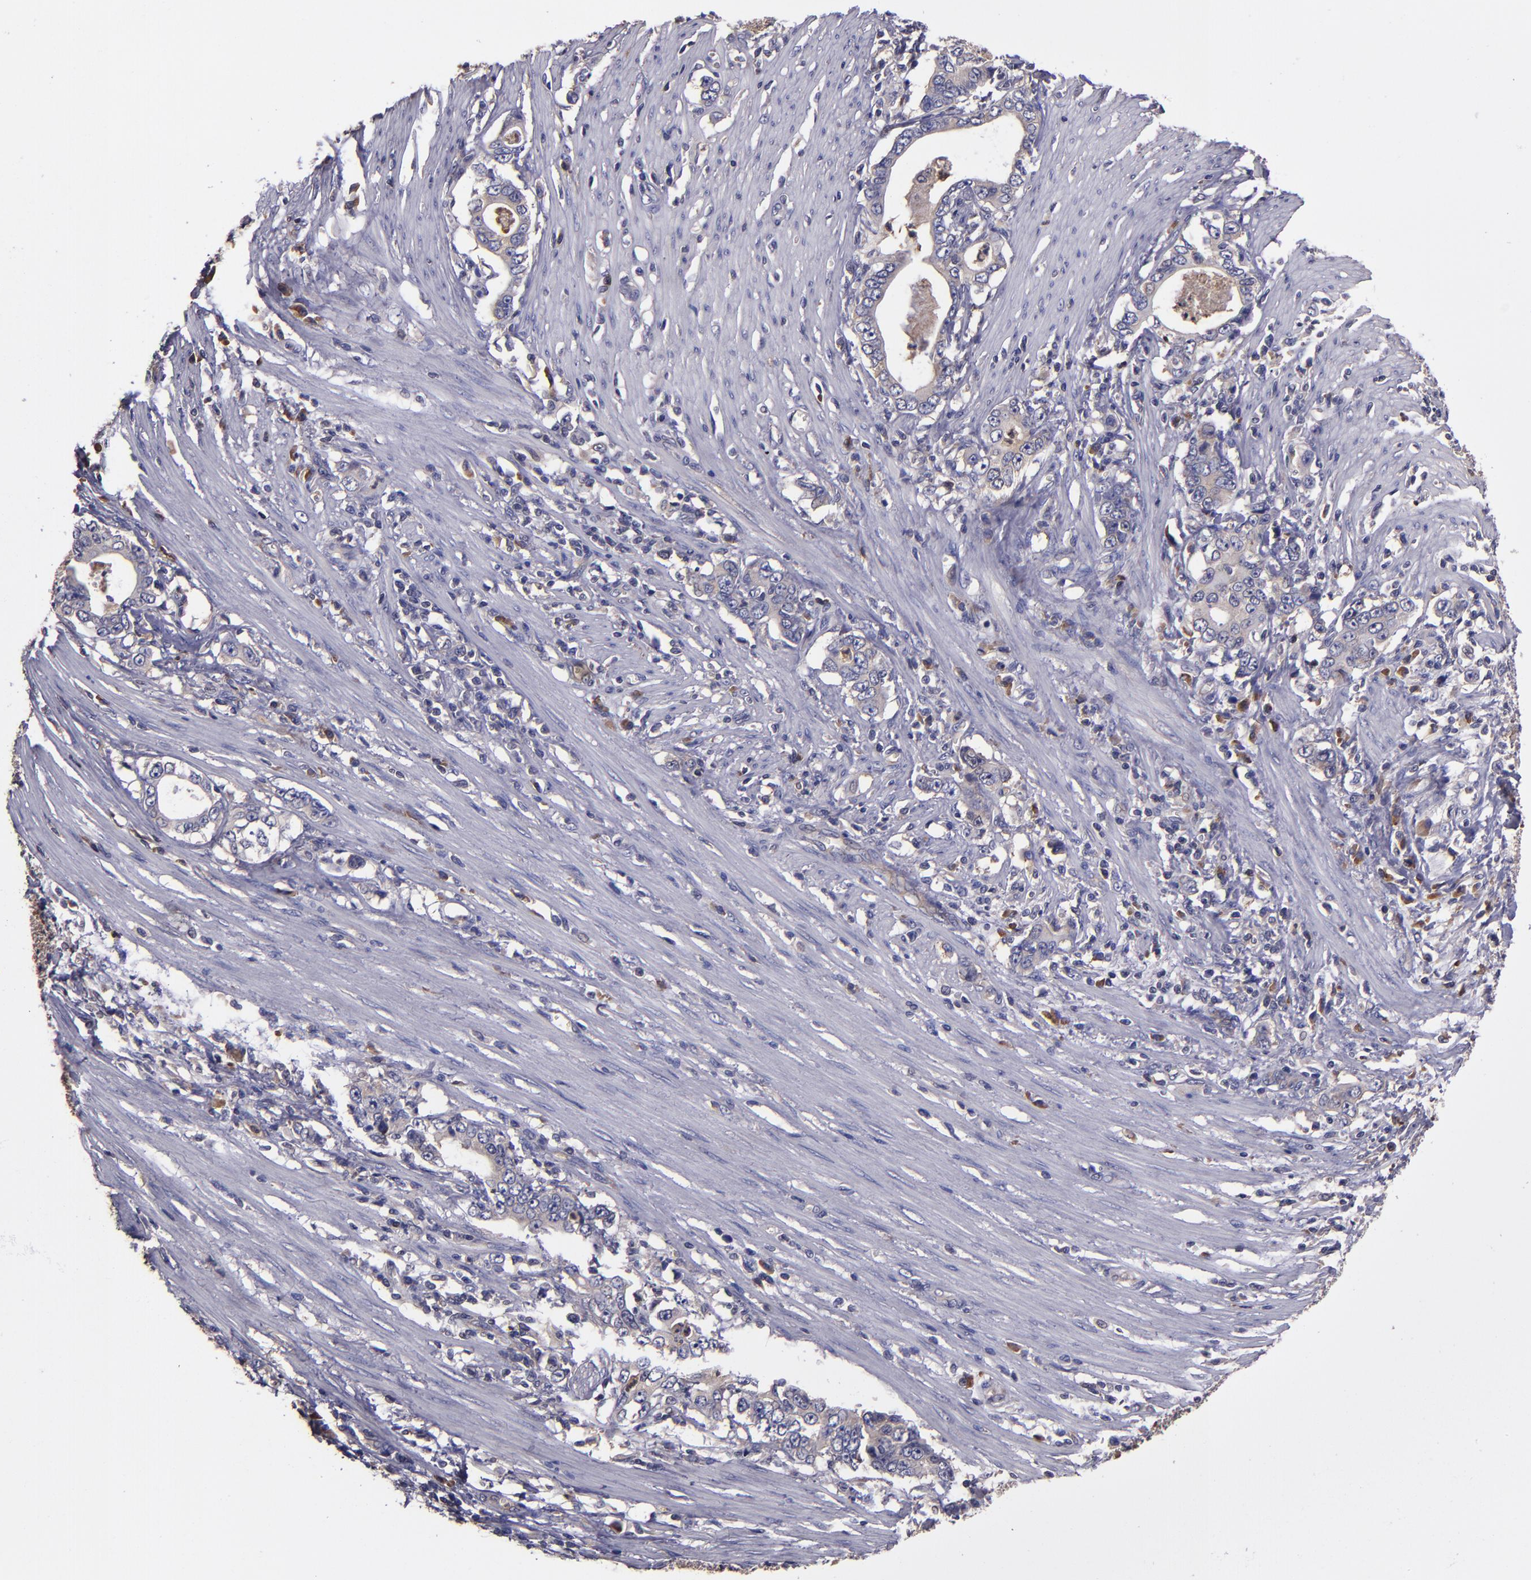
{"staining": {"intensity": "weak", "quantity": "25%-75%", "location": "cytoplasmic/membranous"}, "tissue": "stomach cancer", "cell_type": "Tumor cells", "image_type": "cancer", "snomed": [{"axis": "morphology", "description": "Adenocarcinoma, NOS"}, {"axis": "topography", "description": "Stomach, lower"}], "caption": "Human adenocarcinoma (stomach) stained with a brown dye shows weak cytoplasmic/membranous positive expression in about 25%-75% of tumor cells.", "gene": "CARS1", "patient": {"sex": "female", "age": 72}}